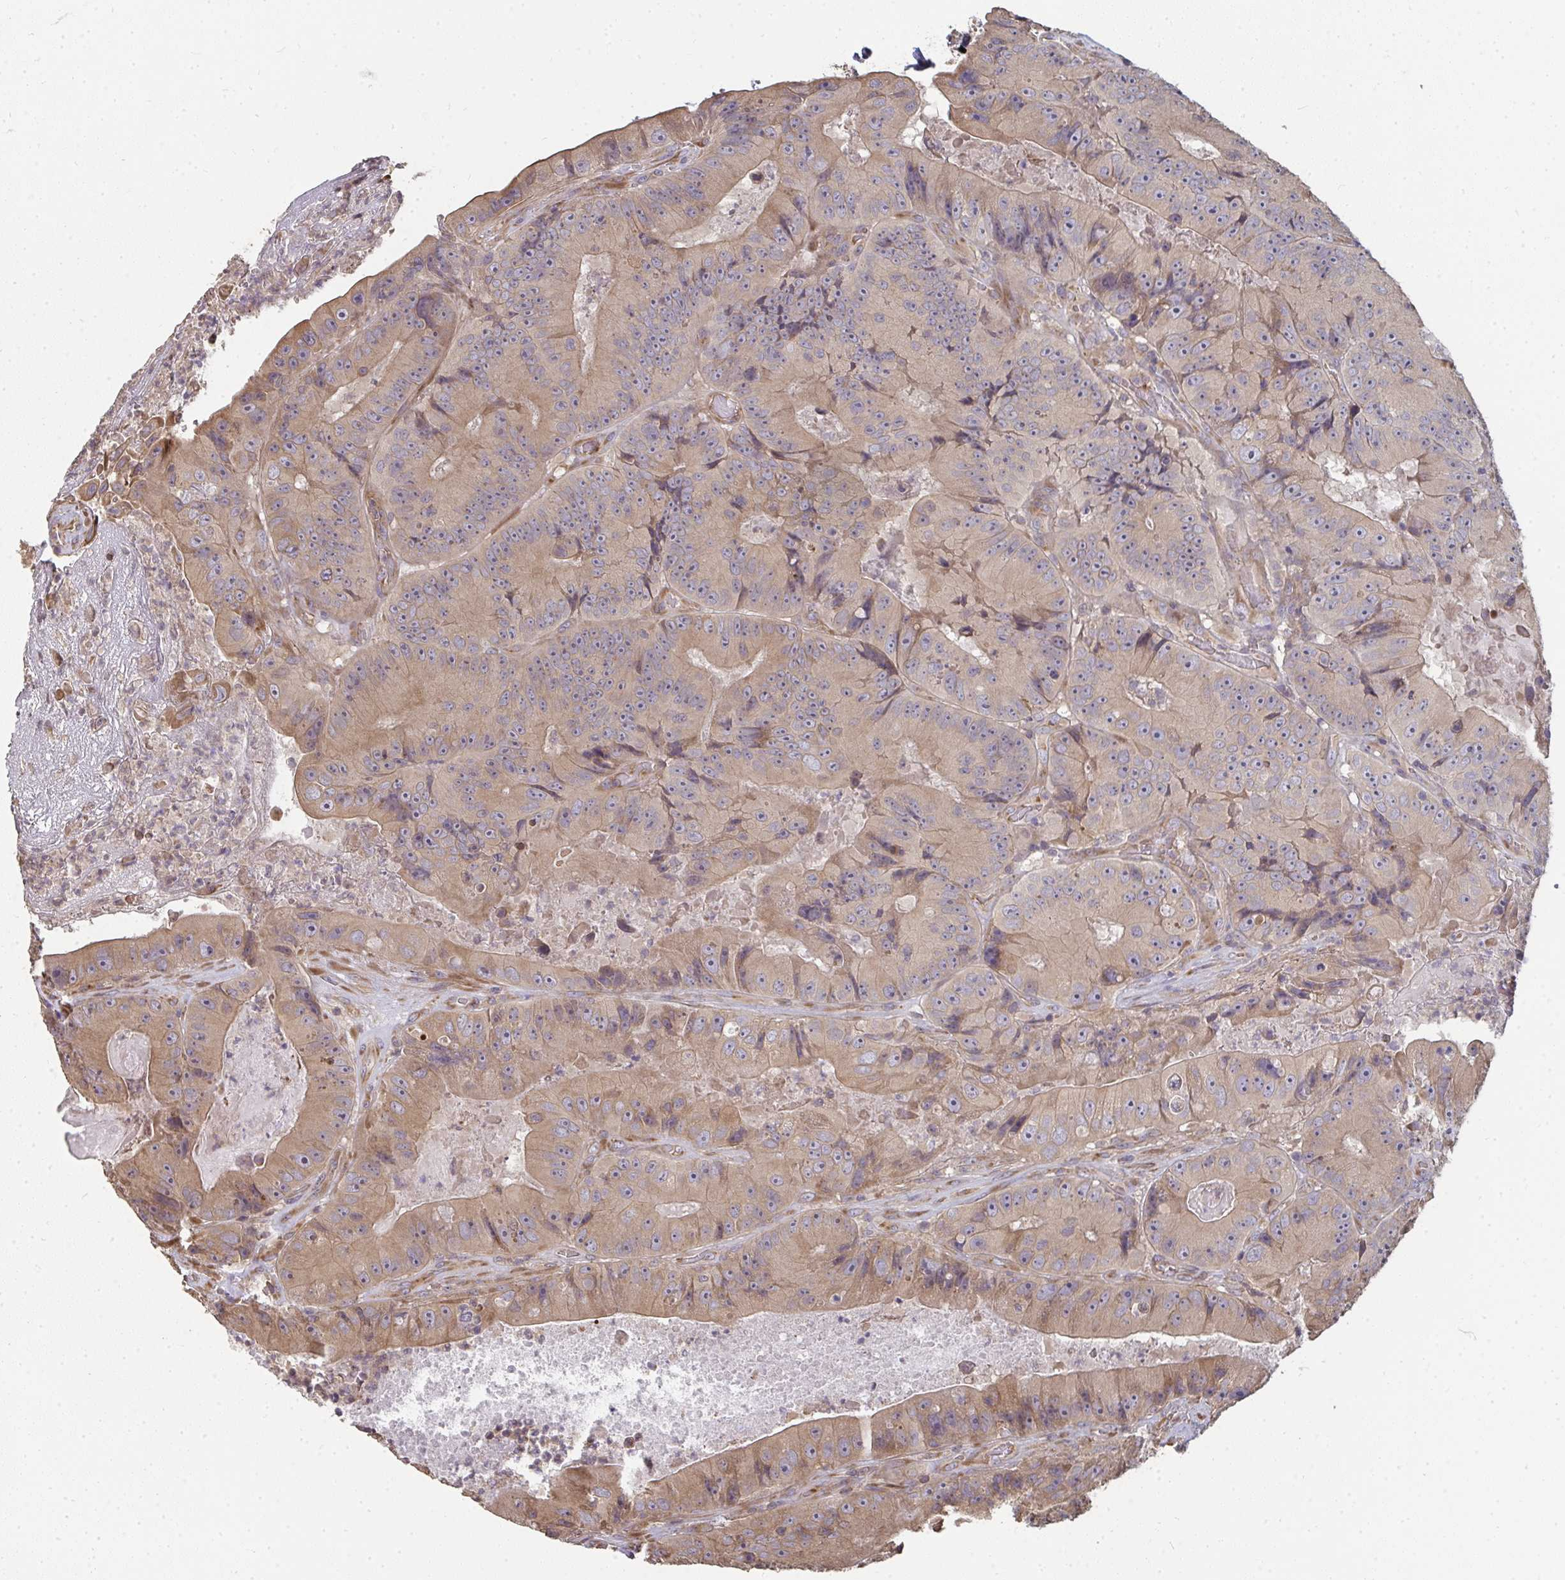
{"staining": {"intensity": "moderate", "quantity": ">75%", "location": "cytoplasmic/membranous"}, "tissue": "colorectal cancer", "cell_type": "Tumor cells", "image_type": "cancer", "snomed": [{"axis": "morphology", "description": "Adenocarcinoma, NOS"}, {"axis": "topography", "description": "Colon"}], "caption": "There is medium levels of moderate cytoplasmic/membranous staining in tumor cells of colorectal cancer (adenocarcinoma), as demonstrated by immunohistochemical staining (brown color).", "gene": "ZFYVE28", "patient": {"sex": "female", "age": 86}}